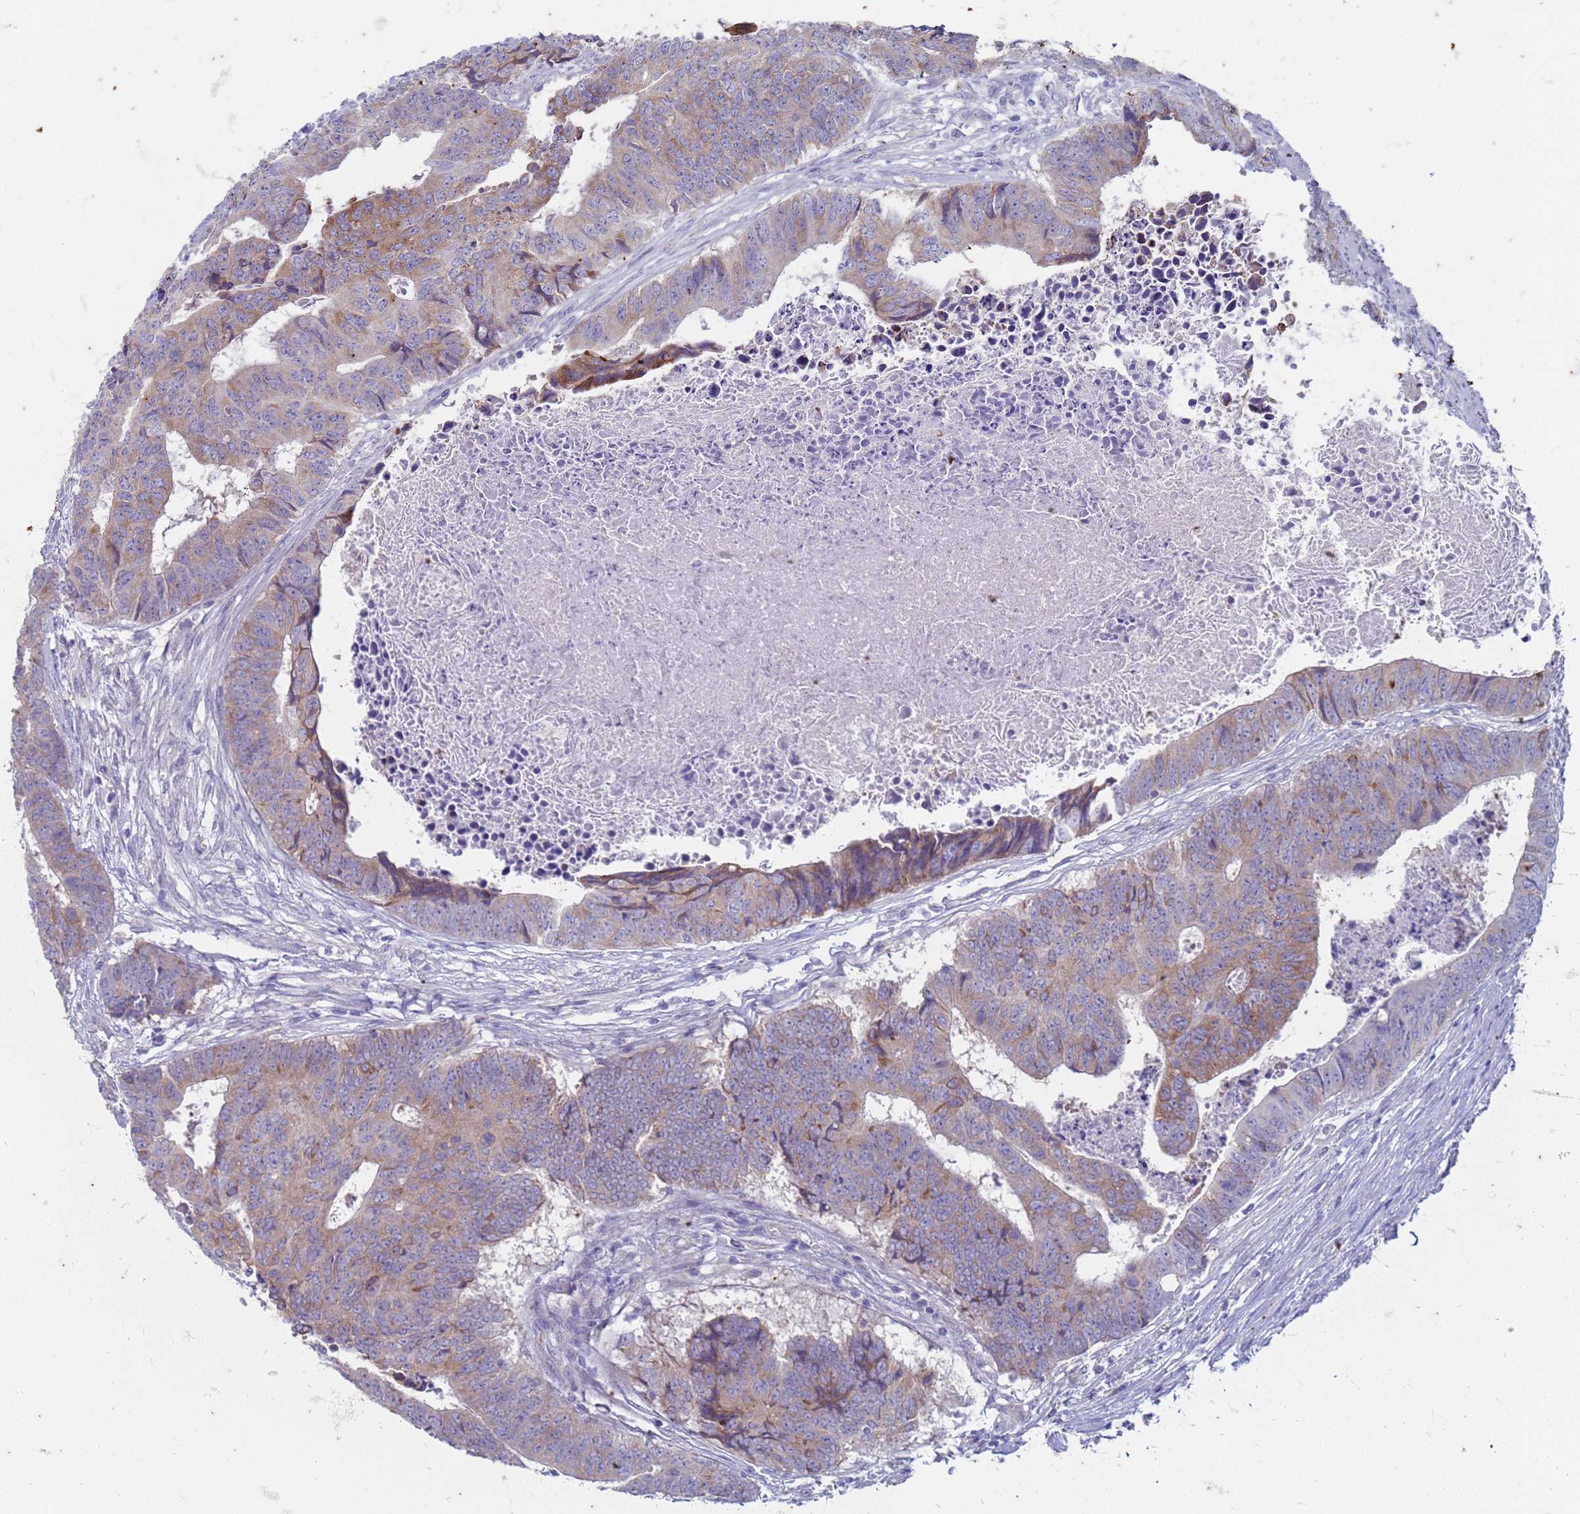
{"staining": {"intensity": "moderate", "quantity": "<25%", "location": "cytoplasmic/membranous"}, "tissue": "colorectal cancer", "cell_type": "Tumor cells", "image_type": "cancer", "snomed": [{"axis": "morphology", "description": "Adenocarcinoma, NOS"}, {"axis": "topography", "description": "Rectum"}], "caption": "Immunohistochemical staining of adenocarcinoma (colorectal) shows low levels of moderate cytoplasmic/membranous positivity in about <25% of tumor cells.", "gene": "SUCO", "patient": {"sex": "male", "age": 84}}